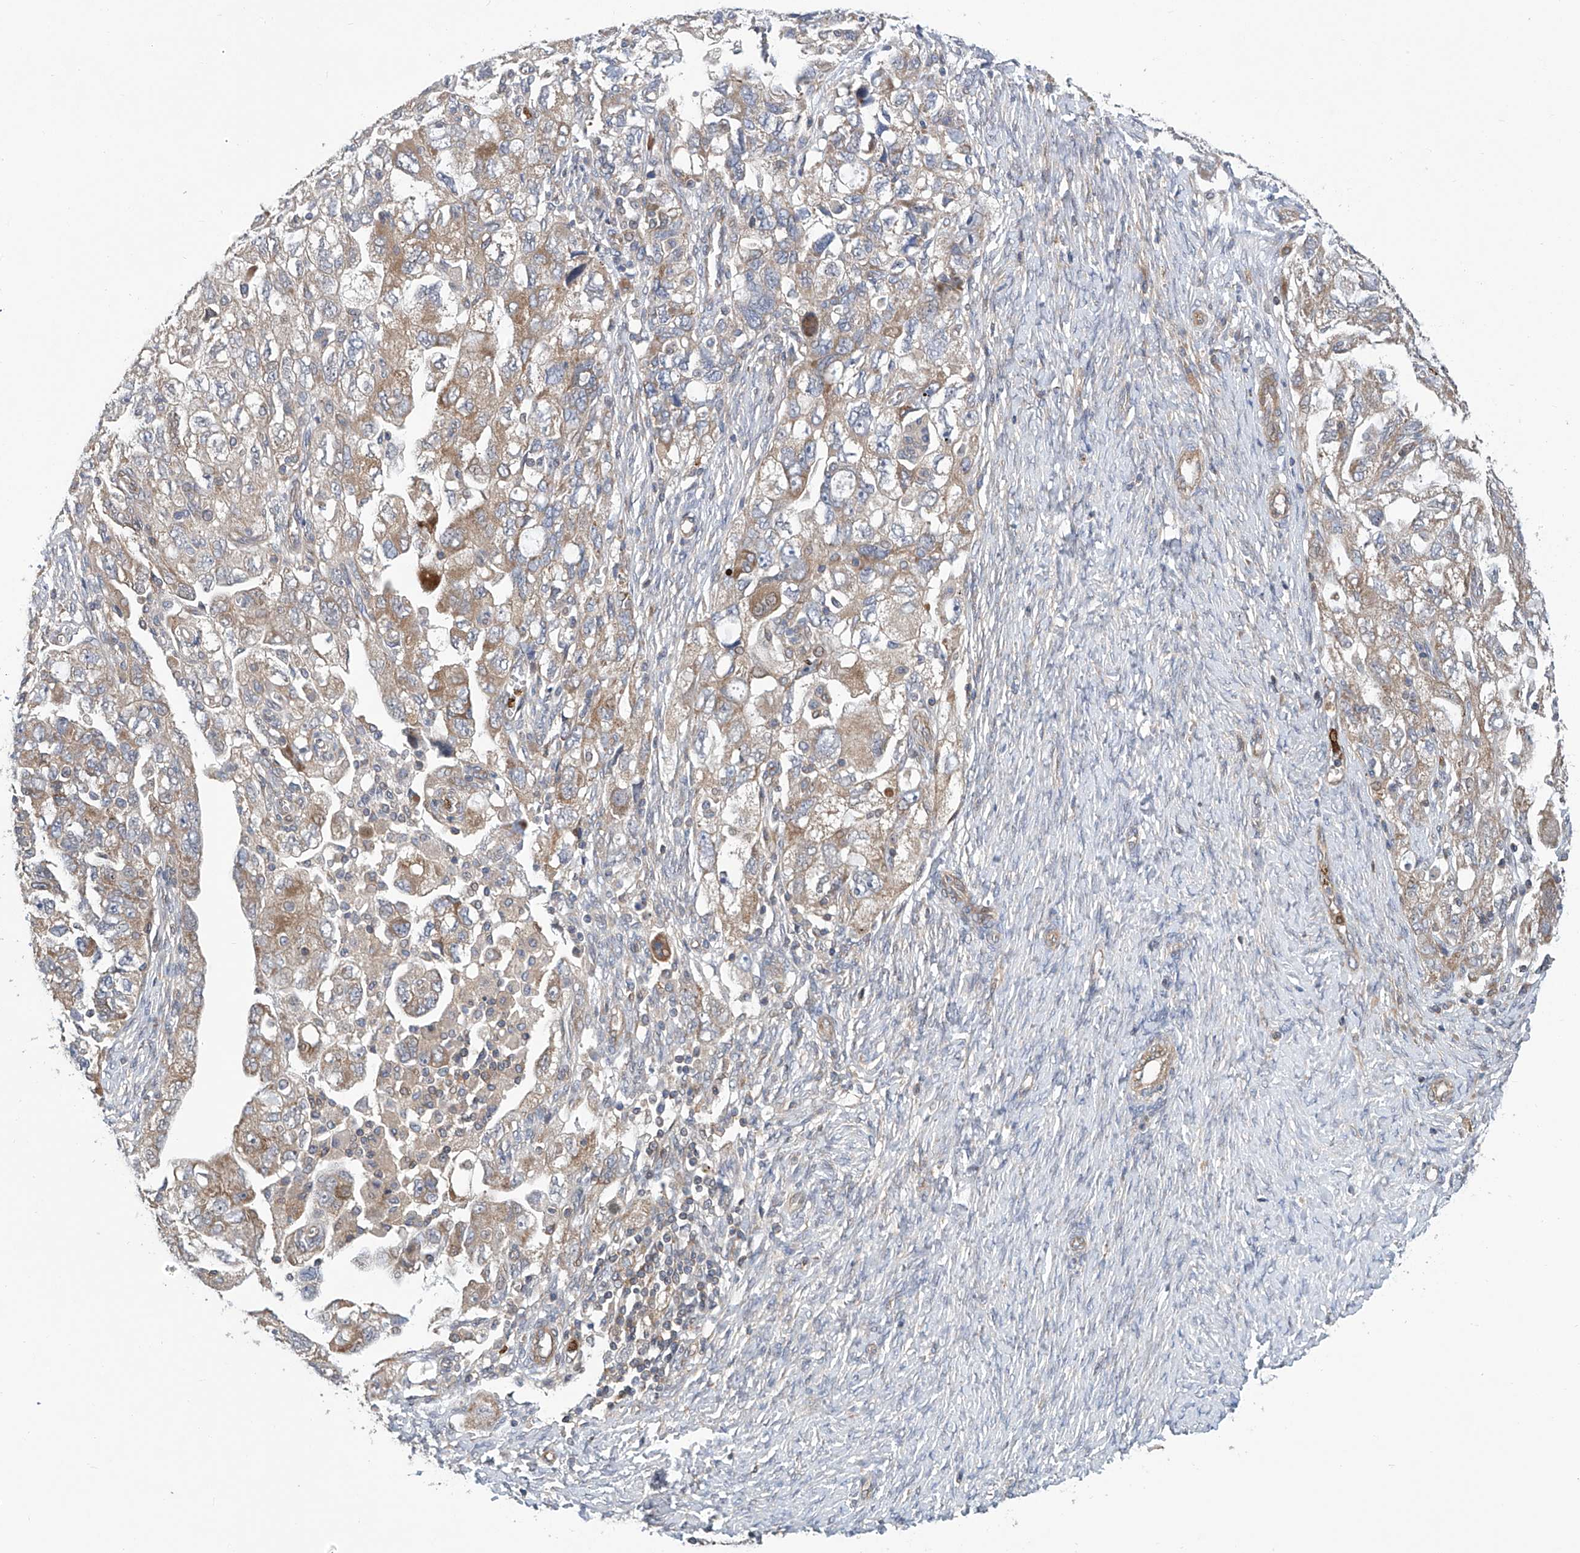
{"staining": {"intensity": "weak", "quantity": ">75%", "location": "cytoplasmic/membranous"}, "tissue": "ovarian cancer", "cell_type": "Tumor cells", "image_type": "cancer", "snomed": [{"axis": "morphology", "description": "Carcinoma, NOS"}, {"axis": "morphology", "description": "Cystadenocarcinoma, serous, NOS"}, {"axis": "topography", "description": "Ovary"}], "caption": "Carcinoma (ovarian) stained for a protein shows weak cytoplasmic/membranous positivity in tumor cells. (DAB = brown stain, brightfield microscopy at high magnification).", "gene": "EIF2D", "patient": {"sex": "female", "age": 69}}